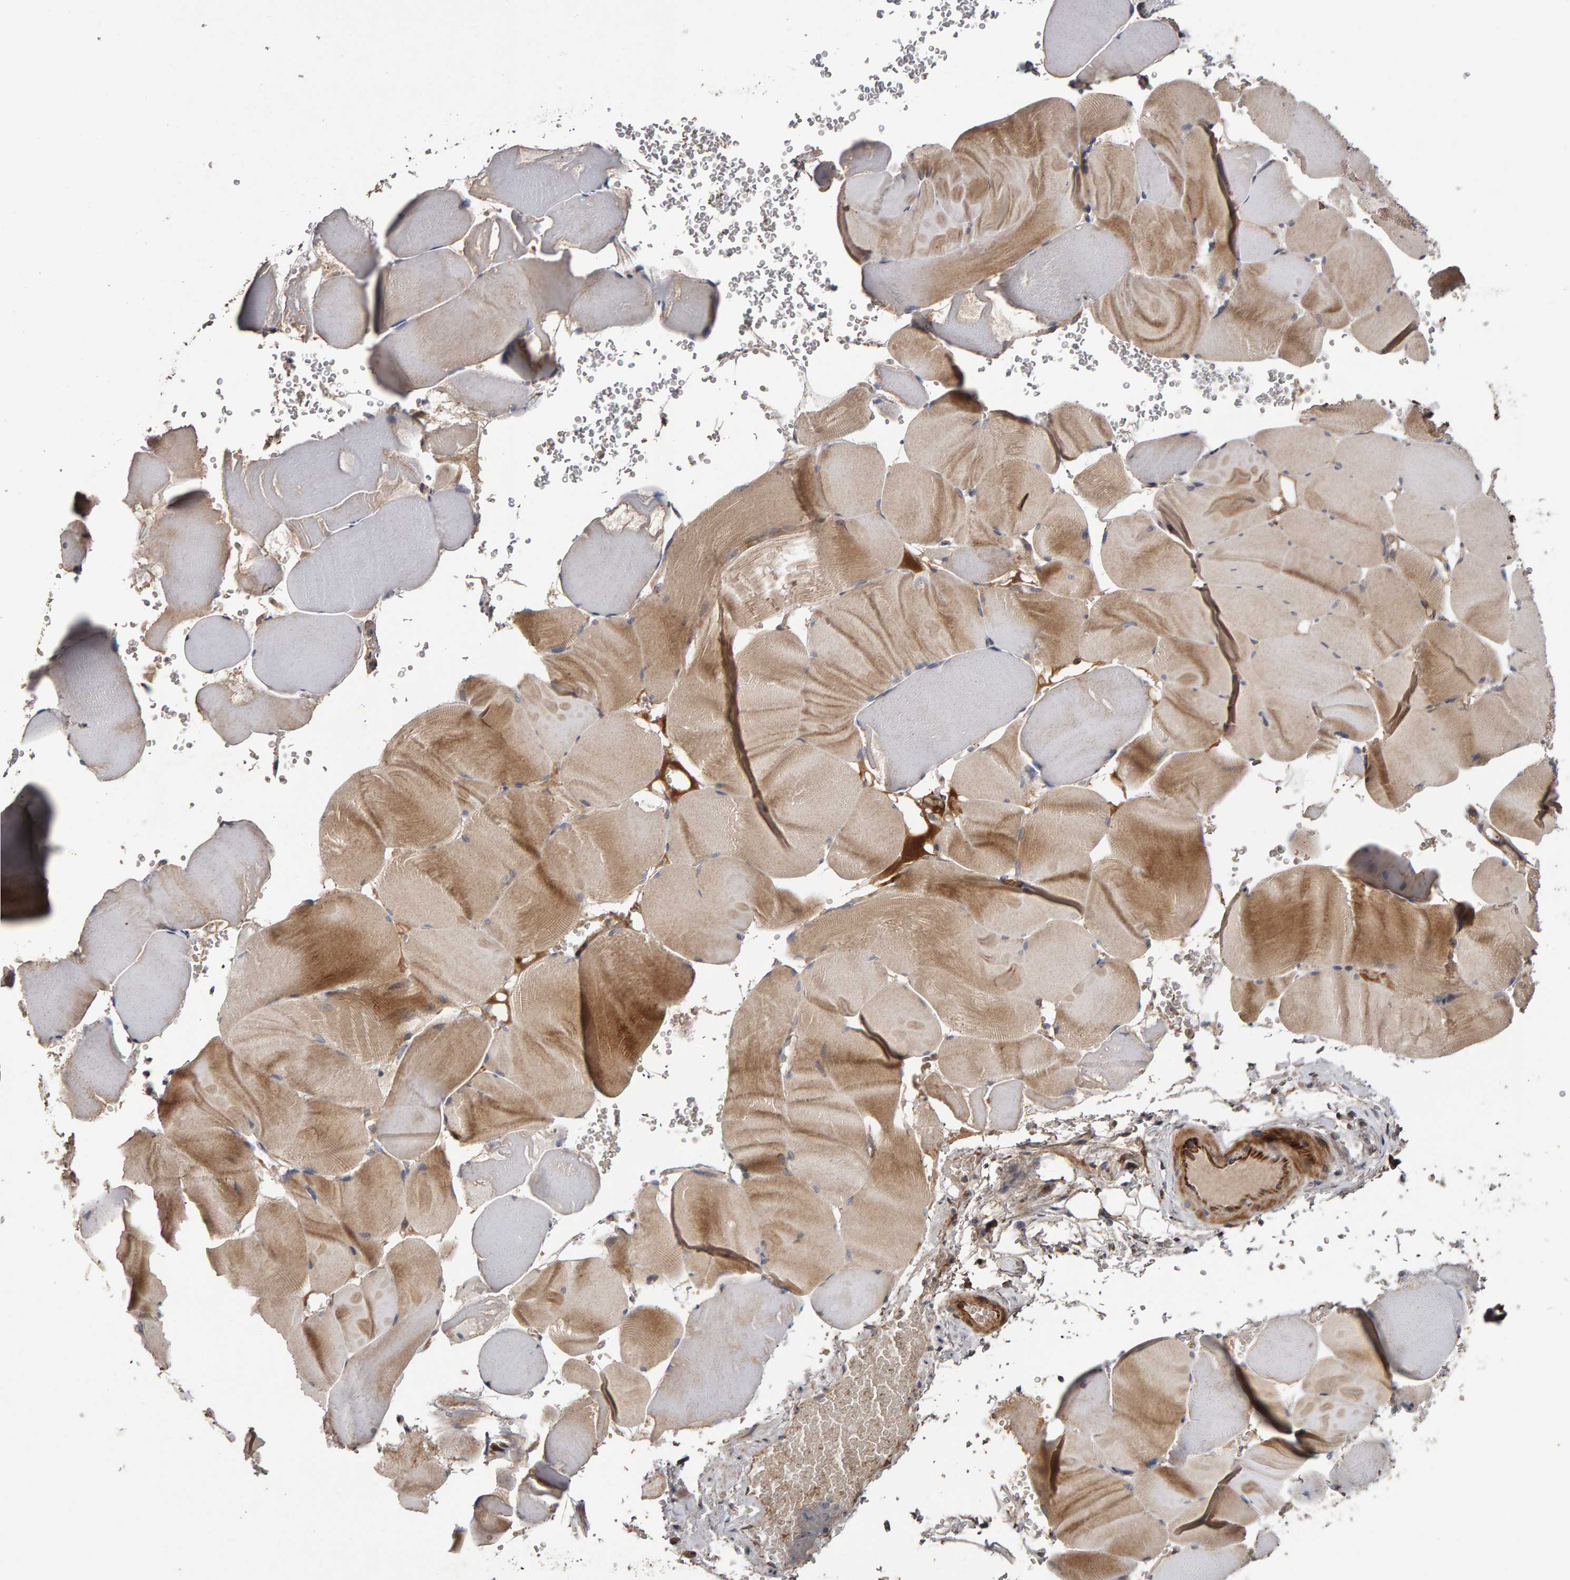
{"staining": {"intensity": "moderate", "quantity": "25%-75%", "location": "cytoplasmic/membranous"}, "tissue": "skeletal muscle", "cell_type": "Myocytes", "image_type": "normal", "snomed": [{"axis": "morphology", "description": "Normal tissue, NOS"}, {"axis": "topography", "description": "Skeletal muscle"}], "caption": "Immunohistochemistry (IHC) (DAB) staining of normal skeletal muscle displays moderate cytoplasmic/membranous protein staining in approximately 25%-75% of myocytes.", "gene": "CANT1", "patient": {"sex": "male", "age": 62}}